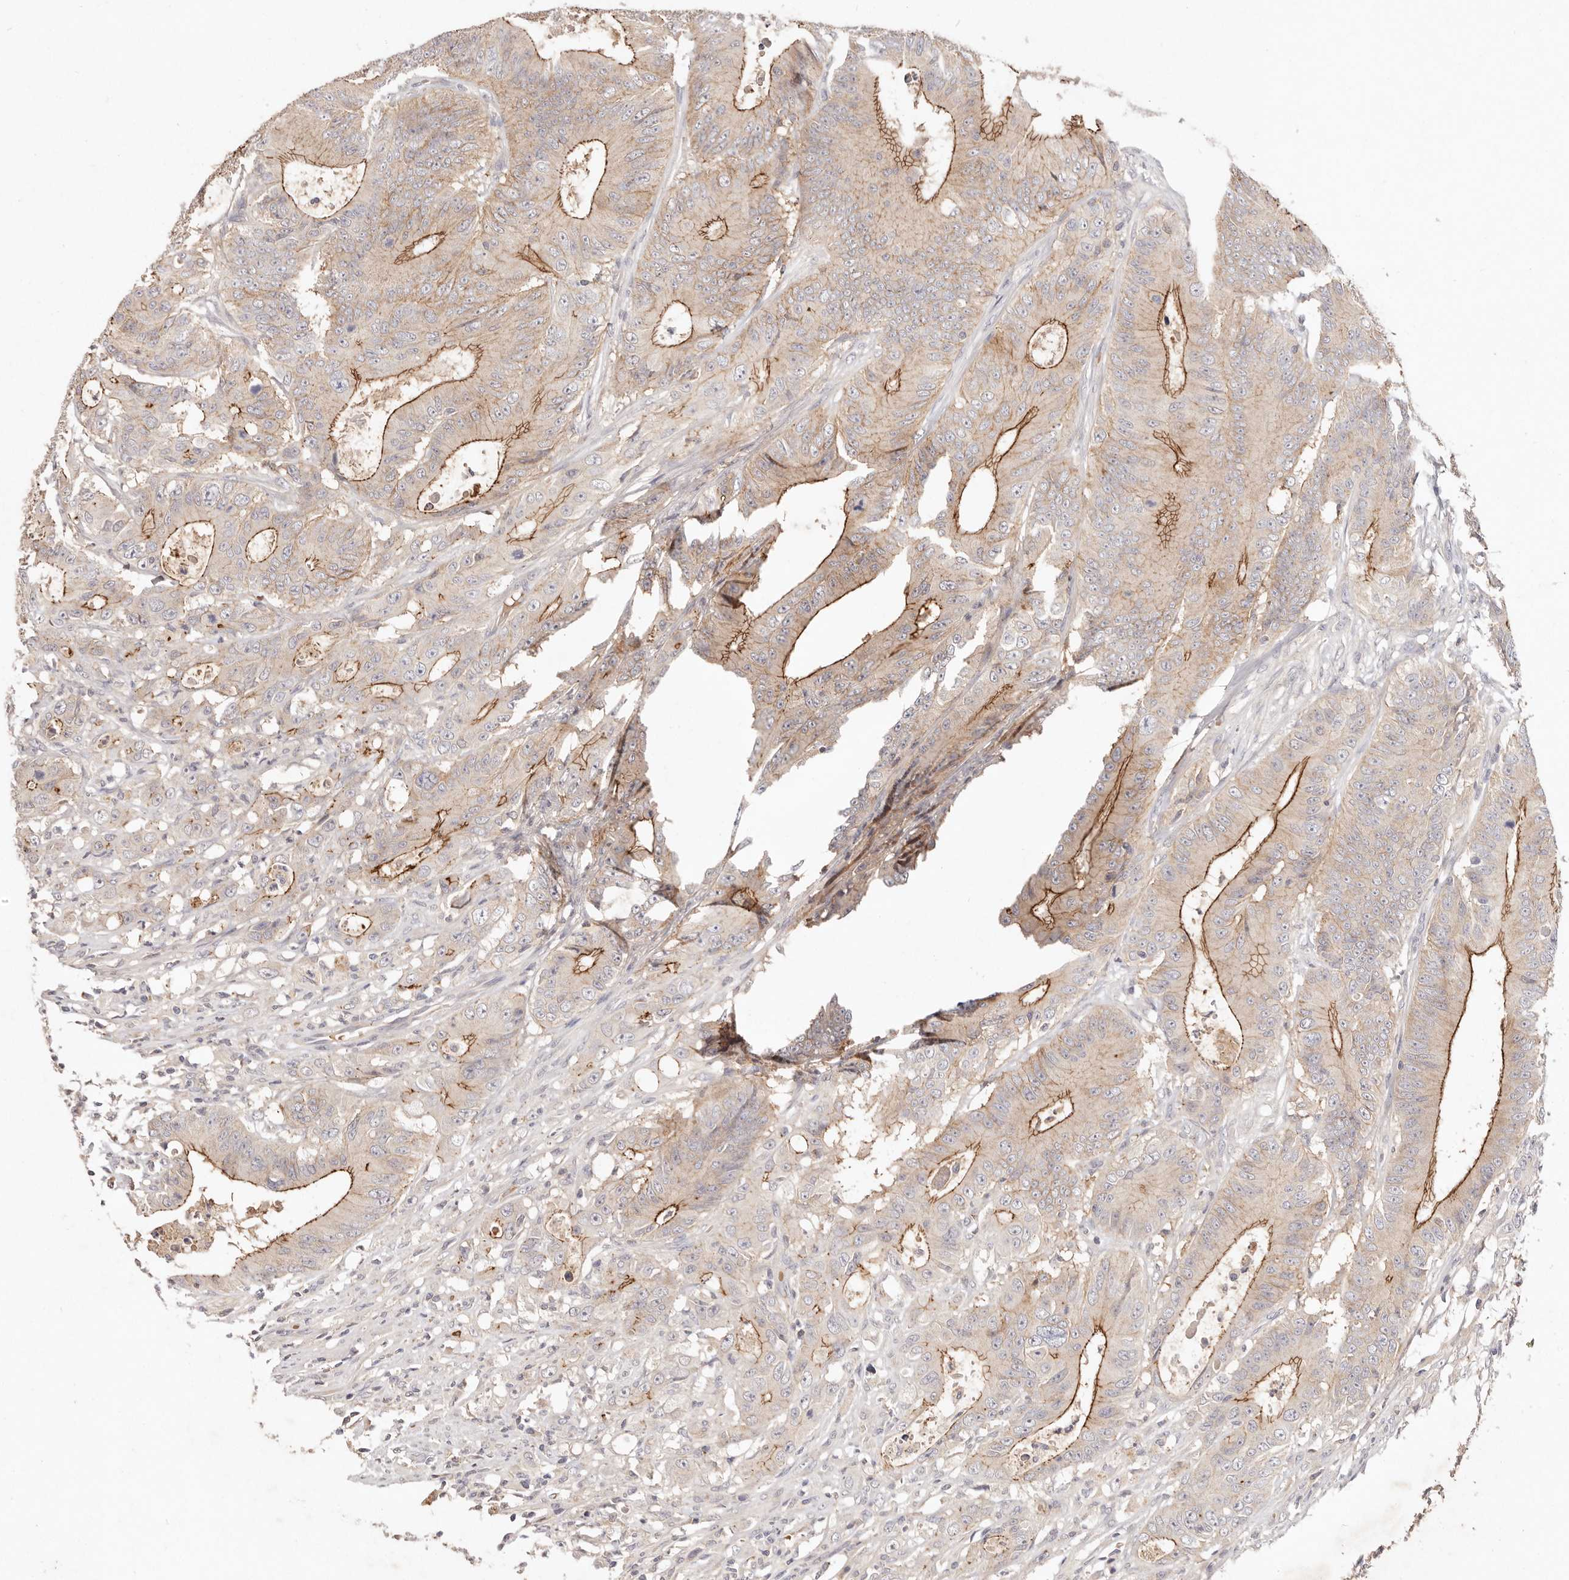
{"staining": {"intensity": "strong", "quantity": "25%-75%", "location": "cytoplasmic/membranous"}, "tissue": "colorectal cancer", "cell_type": "Tumor cells", "image_type": "cancer", "snomed": [{"axis": "morphology", "description": "Adenocarcinoma, NOS"}, {"axis": "topography", "description": "Colon"}], "caption": "The photomicrograph displays a brown stain indicating the presence of a protein in the cytoplasmic/membranous of tumor cells in colorectal cancer.", "gene": "CXADR", "patient": {"sex": "male", "age": 83}}